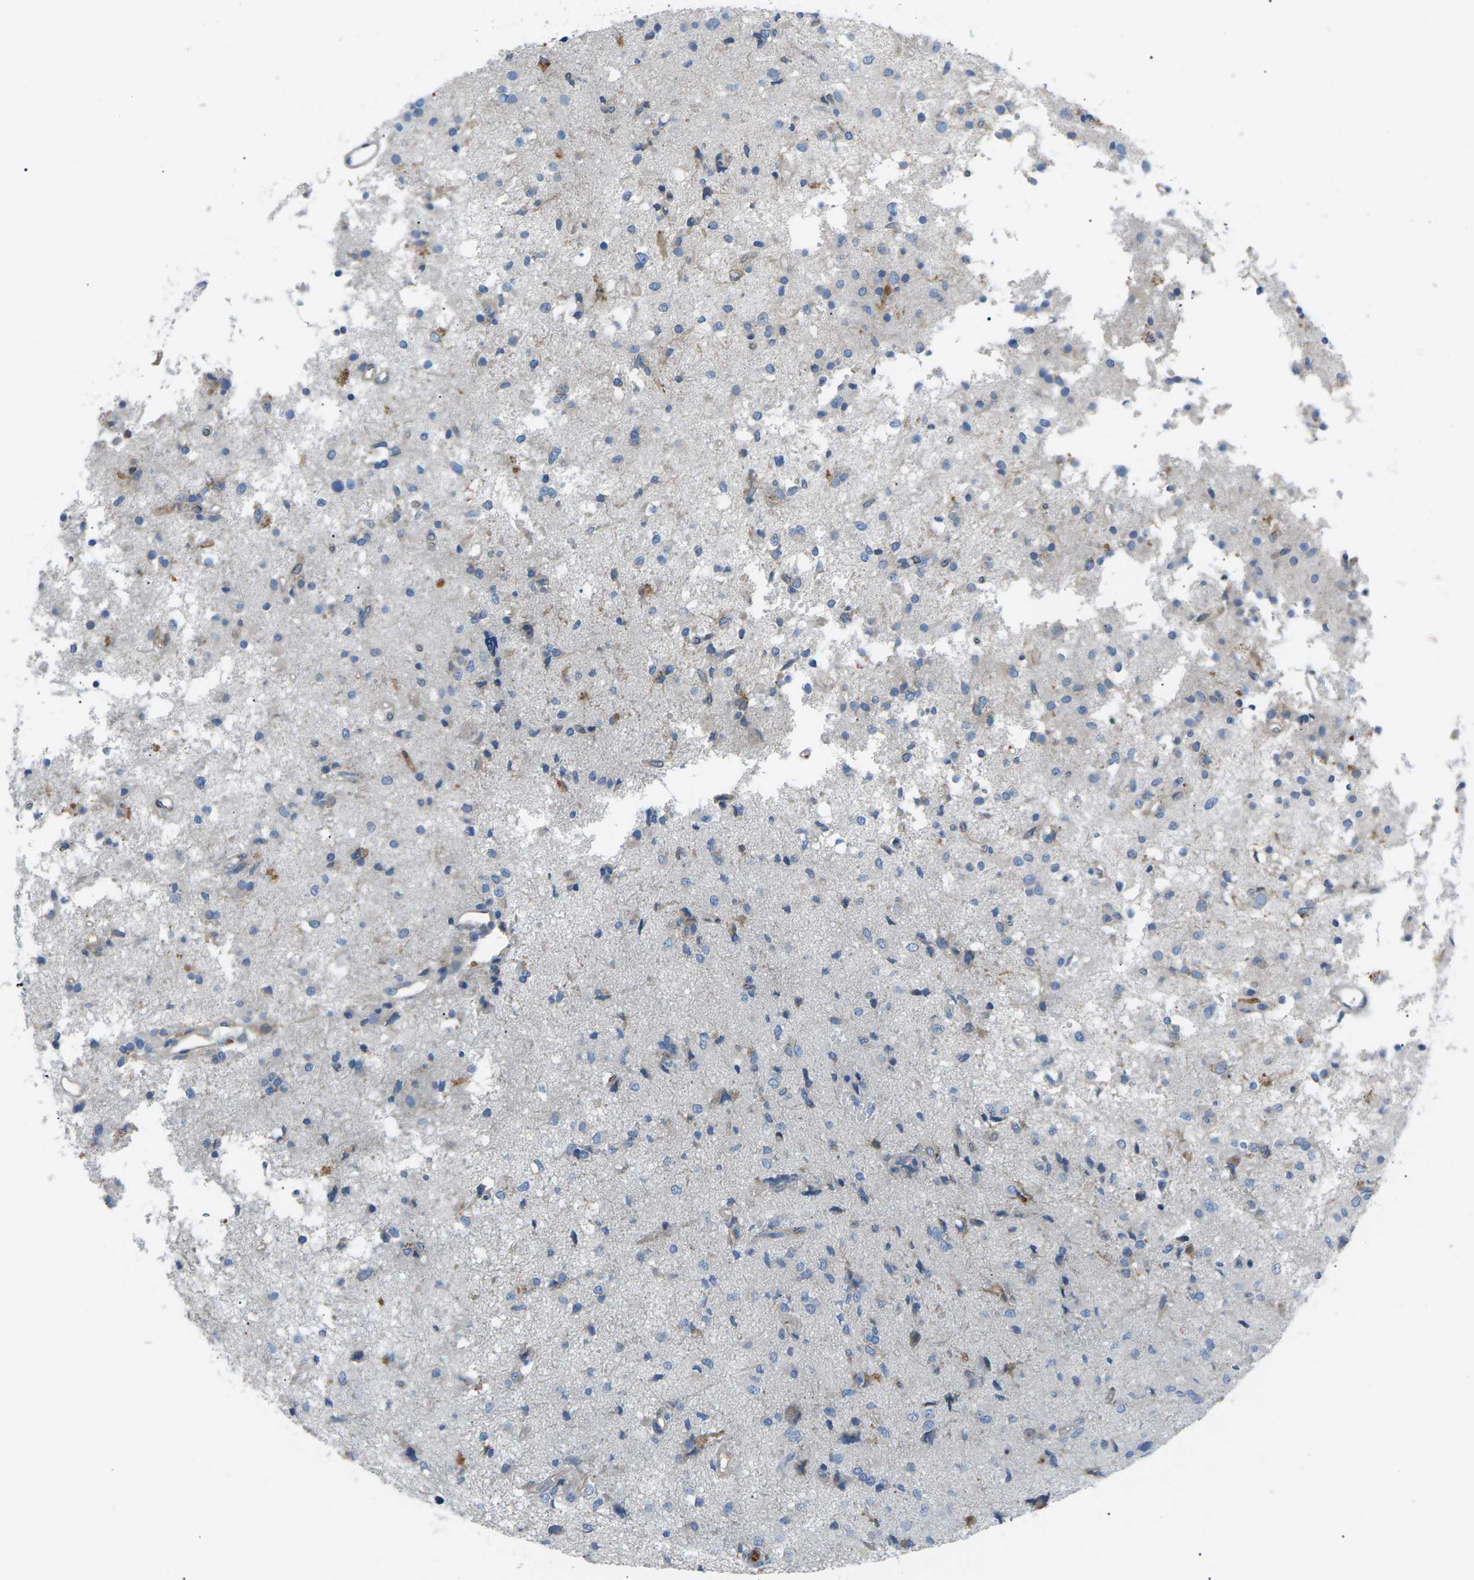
{"staining": {"intensity": "weak", "quantity": "<25%", "location": "cytoplasmic/membranous"}, "tissue": "glioma", "cell_type": "Tumor cells", "image_type": "cancer", "snomed": [{"axis": "morphology", "description": "Glioma, malignant, High grade"}, {"axis": "topography", "description": "Brain"}], "caption": "DAB immunohistochemical staining of malignant high-grade glioma reveals no significant staining in tumor cells.", "gene": "ZDHHC24", "patient": {"sex": "female", "age": 59}}